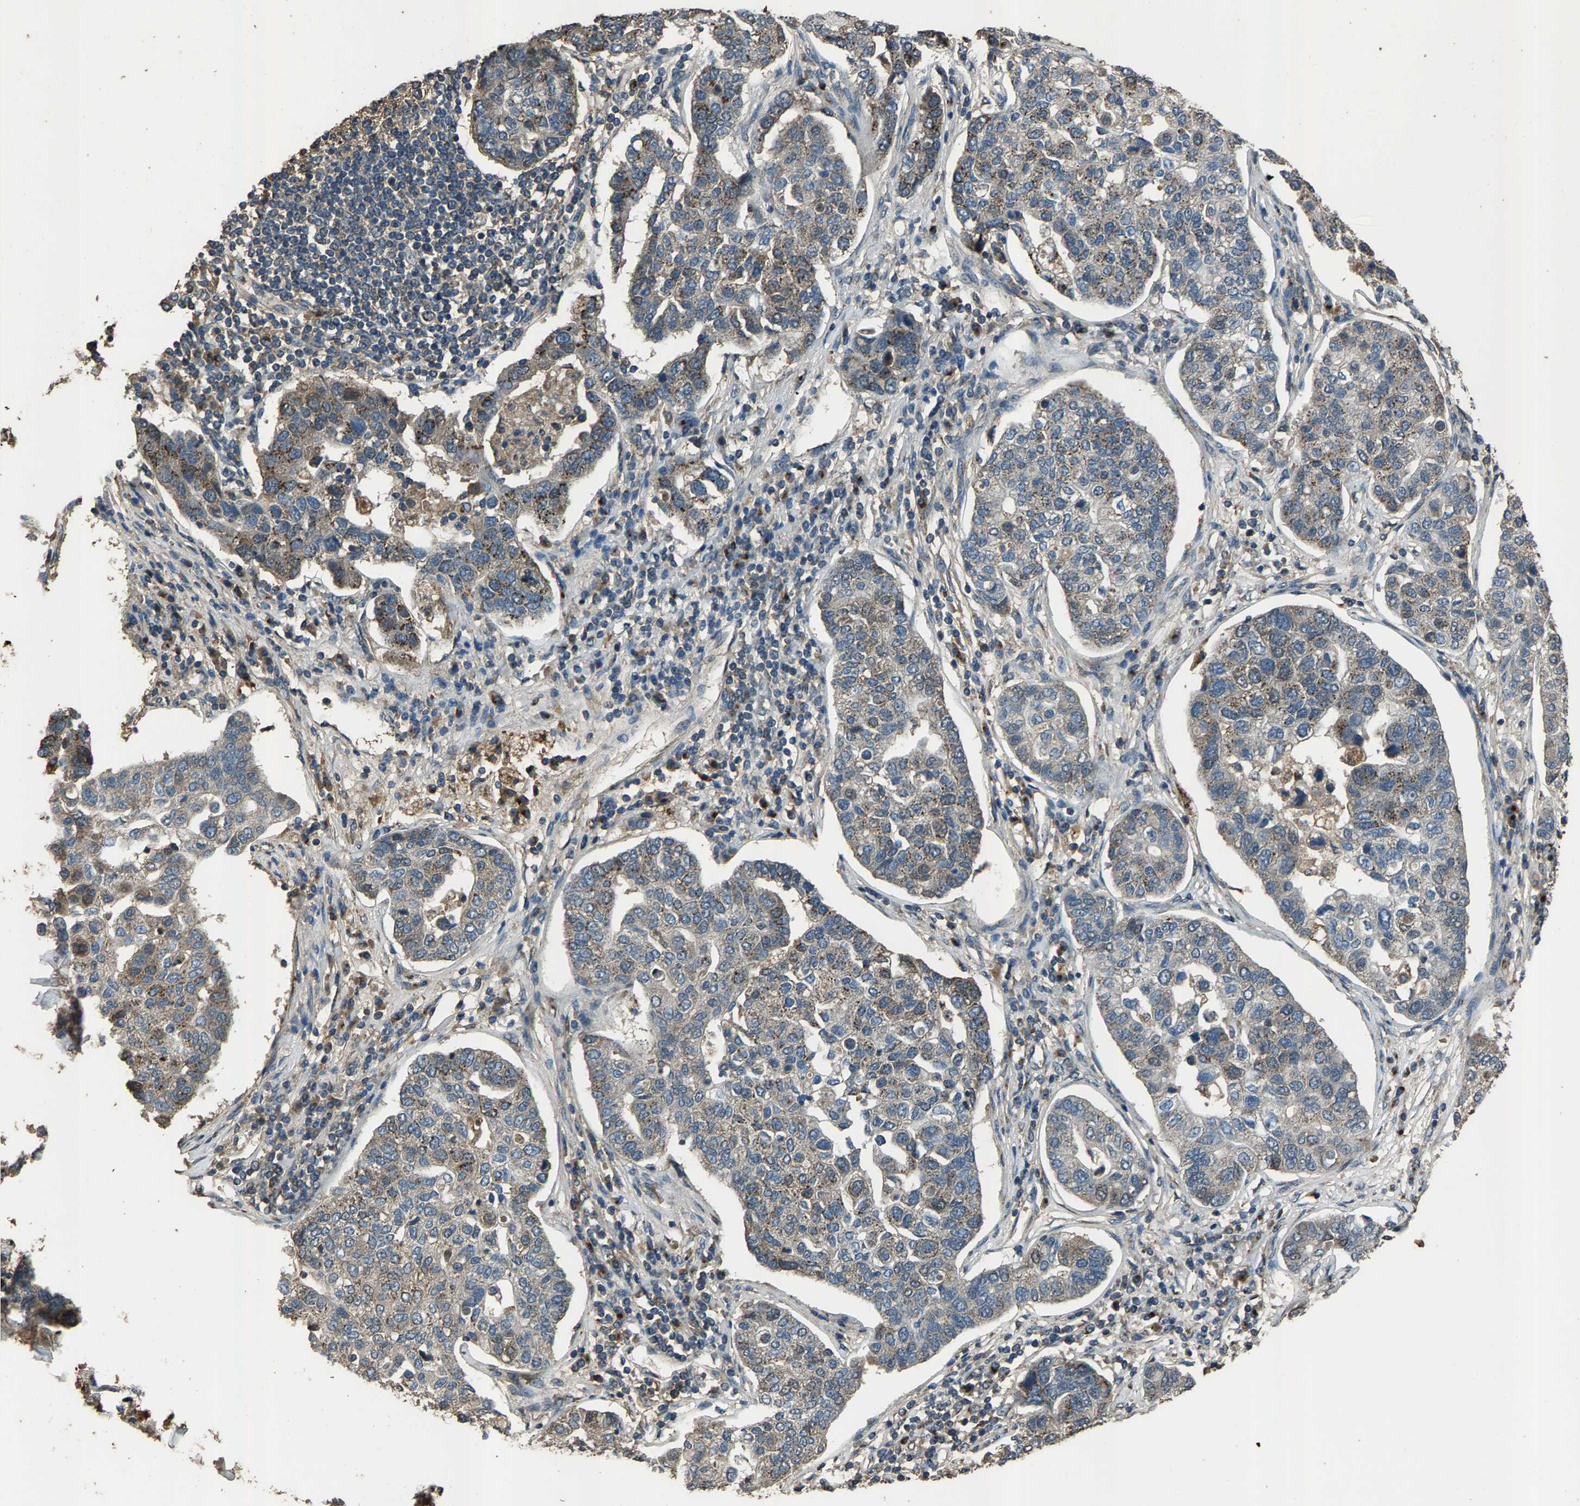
{"staining": {"intensity": "weak", "quantity": "<25%", "location": "cytoplasmic/membranous"}, "tissue": "pancreatic cancer", "cell_type": "Tumor cells", "image_type": "cancer", "snomed": [{"axis": "morphology", "description": "Adenocarcinoma, NOS"}, {"axis": "topography", "description": "Pancreas"}], "caption": "A high-resolution micrograph shows immunohistochemistry (IHC) staining of pancreatic adenocarcinoma, which shows no significant expression in tumor cells.", "gene": "SLC38A10", "patient": {"sex": "female", "age": 61}}